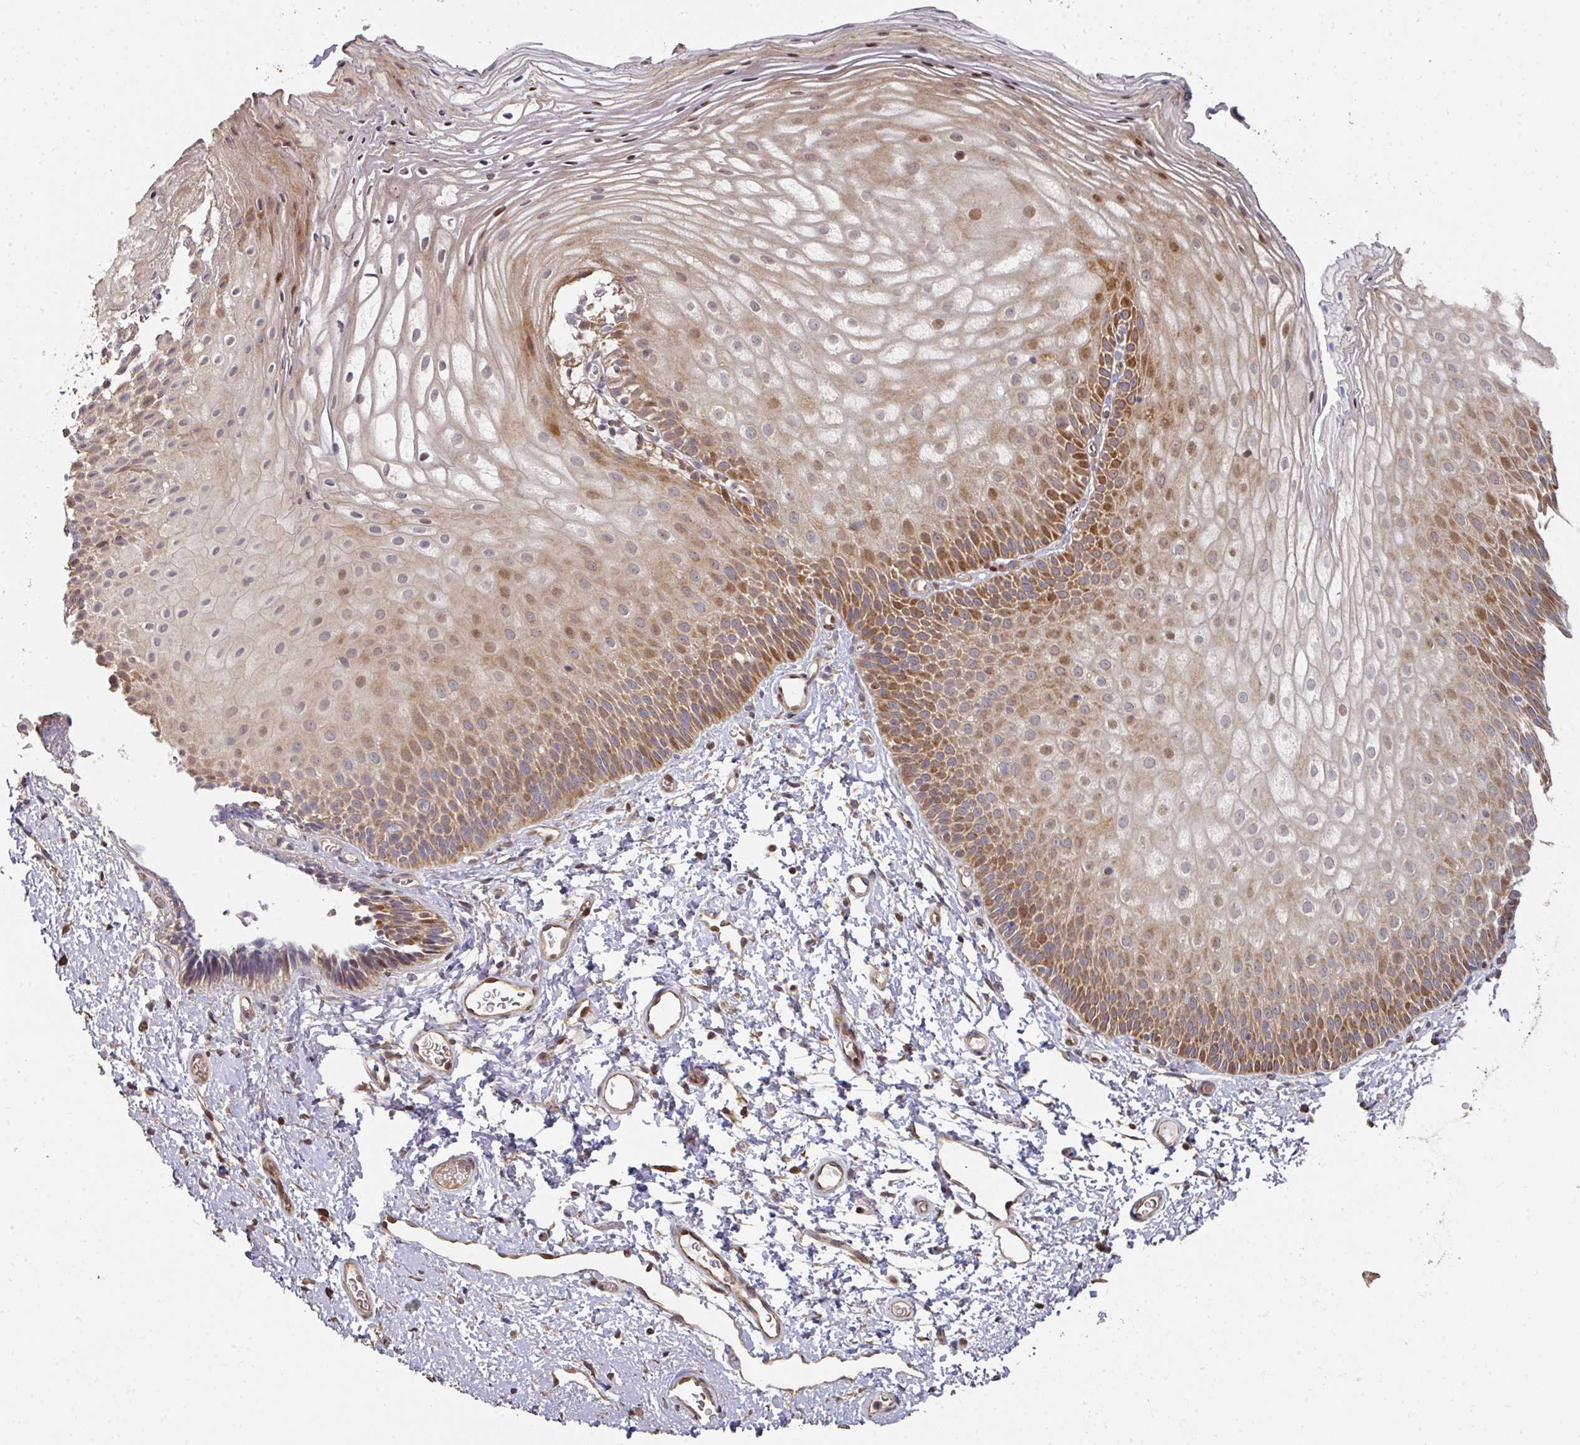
{"staining": {"intensity": "strong", "quantity": ">75%", "location": "cytoplasmic/membranous,nuclear"}, "tissue": "skin", "cell_type": "Epidermal cells", "image_type": "normal", "snomed": [{"axis": "morphology", "description": "Normal tissue, NOS"}, {"axis": "topography", "description": "Anal"}], "caption": "An immunohistochemistry histopathology image of normal tissue is shown. Protein staining in brown labels strong cytoplasmic/membranous,nuclear positivity in skin within epidermal cells.", "gene": "CA7", "patient": {"sex": "female", "age": 40}}